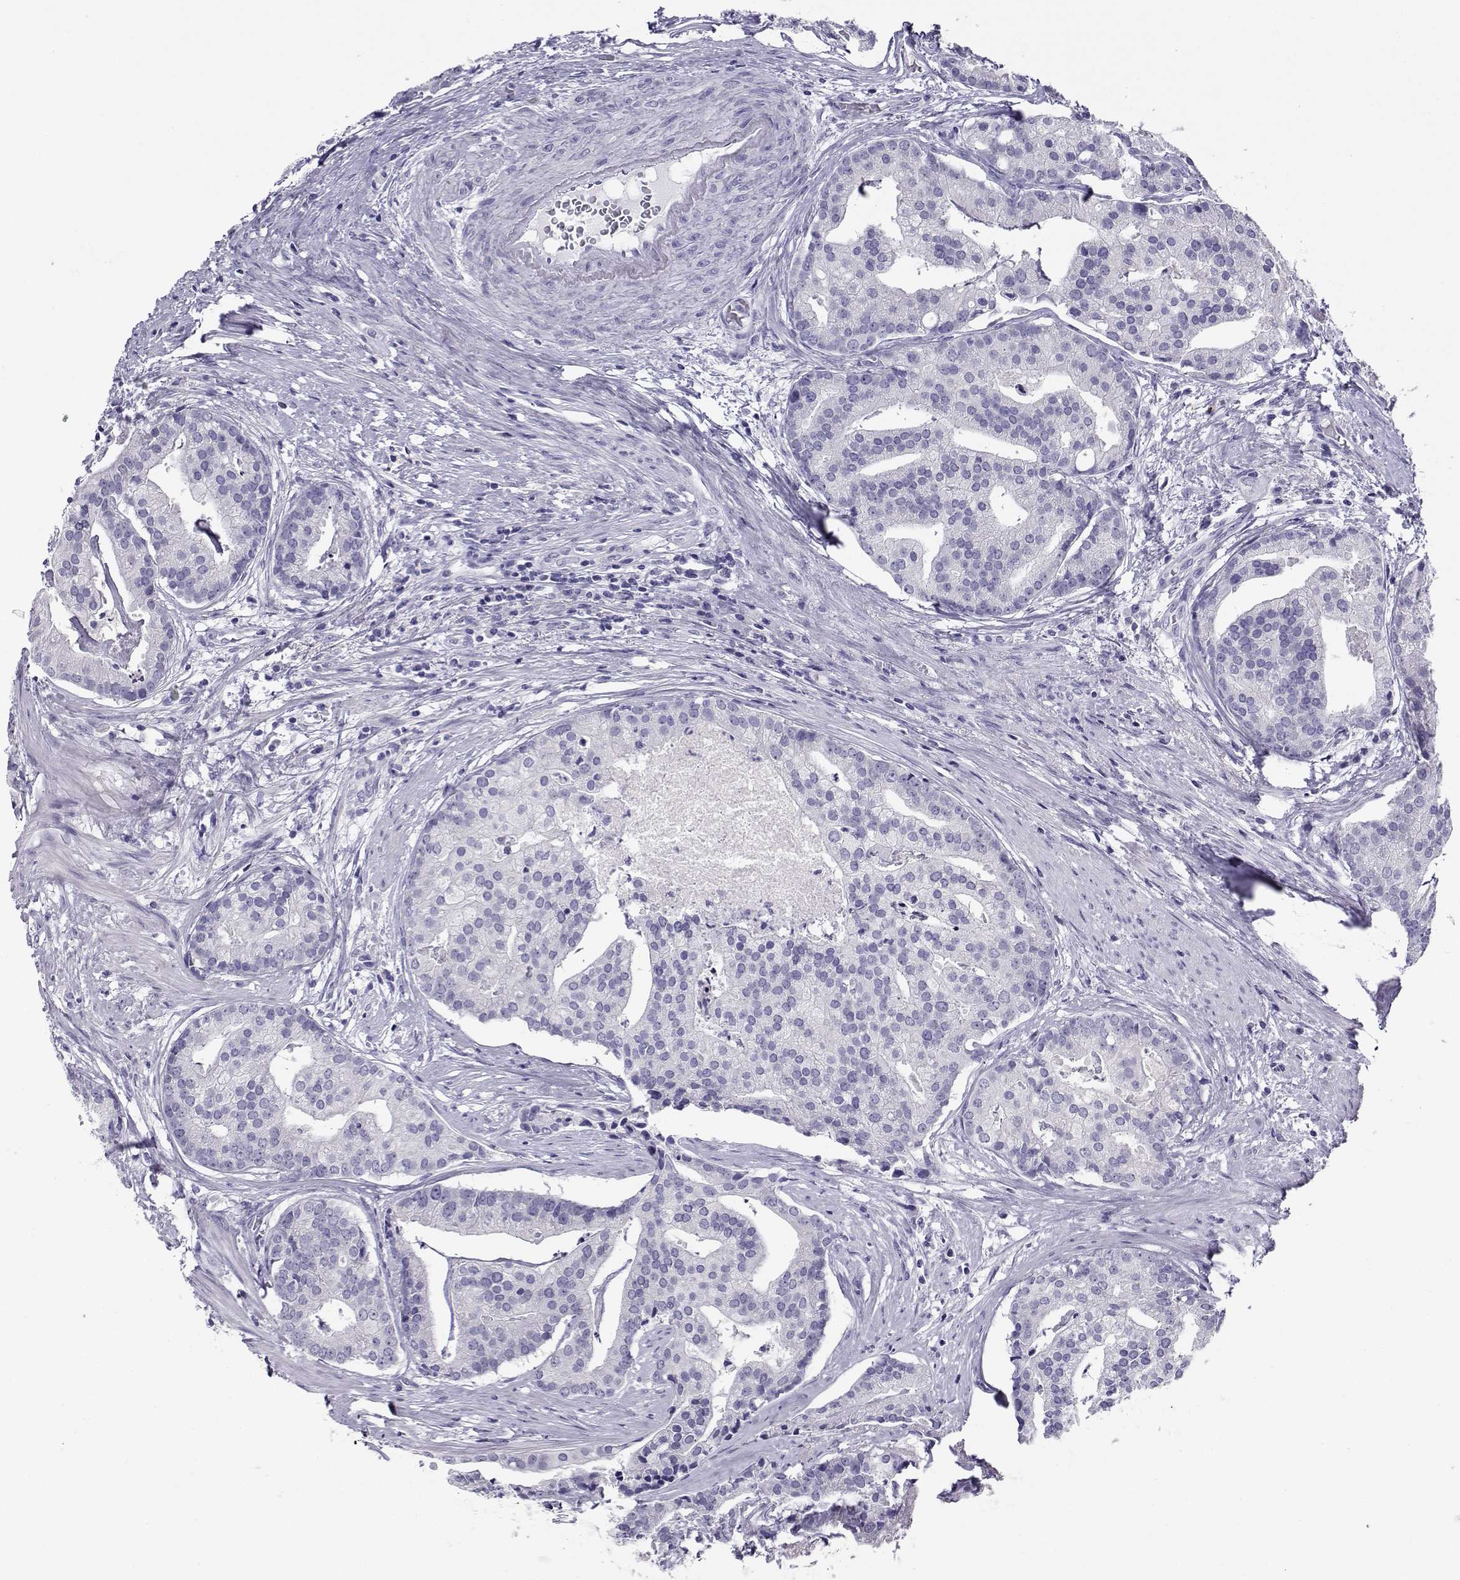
{"staining": {"intensity": "negative", "quantity": "none", "location": "none"}, "tissue": "prostate cancer", "cell_type": "Tumor cells", "image_type": "cancer", "snomed": [{"axis": "morphology", "description": "Adenocarcinoma, NOS"}, {"axis": "topography", "description": "Prostate and seminal vesicle, NOS"}, {"axis": "topography", "description": "Prostate"}], "caption": "Tumor cells are negative for protein expression in human prostate cancer (adenocarcinoma). (Stains: DAB (3,3'-diaminobenzidine) immunohistochemistry (IHC) with hematoxylin counter stain, Microscopy: brightfield microscopy at high magnification).", "gene": "CABS1", "patient": {"sex": "male", "age": 44}}